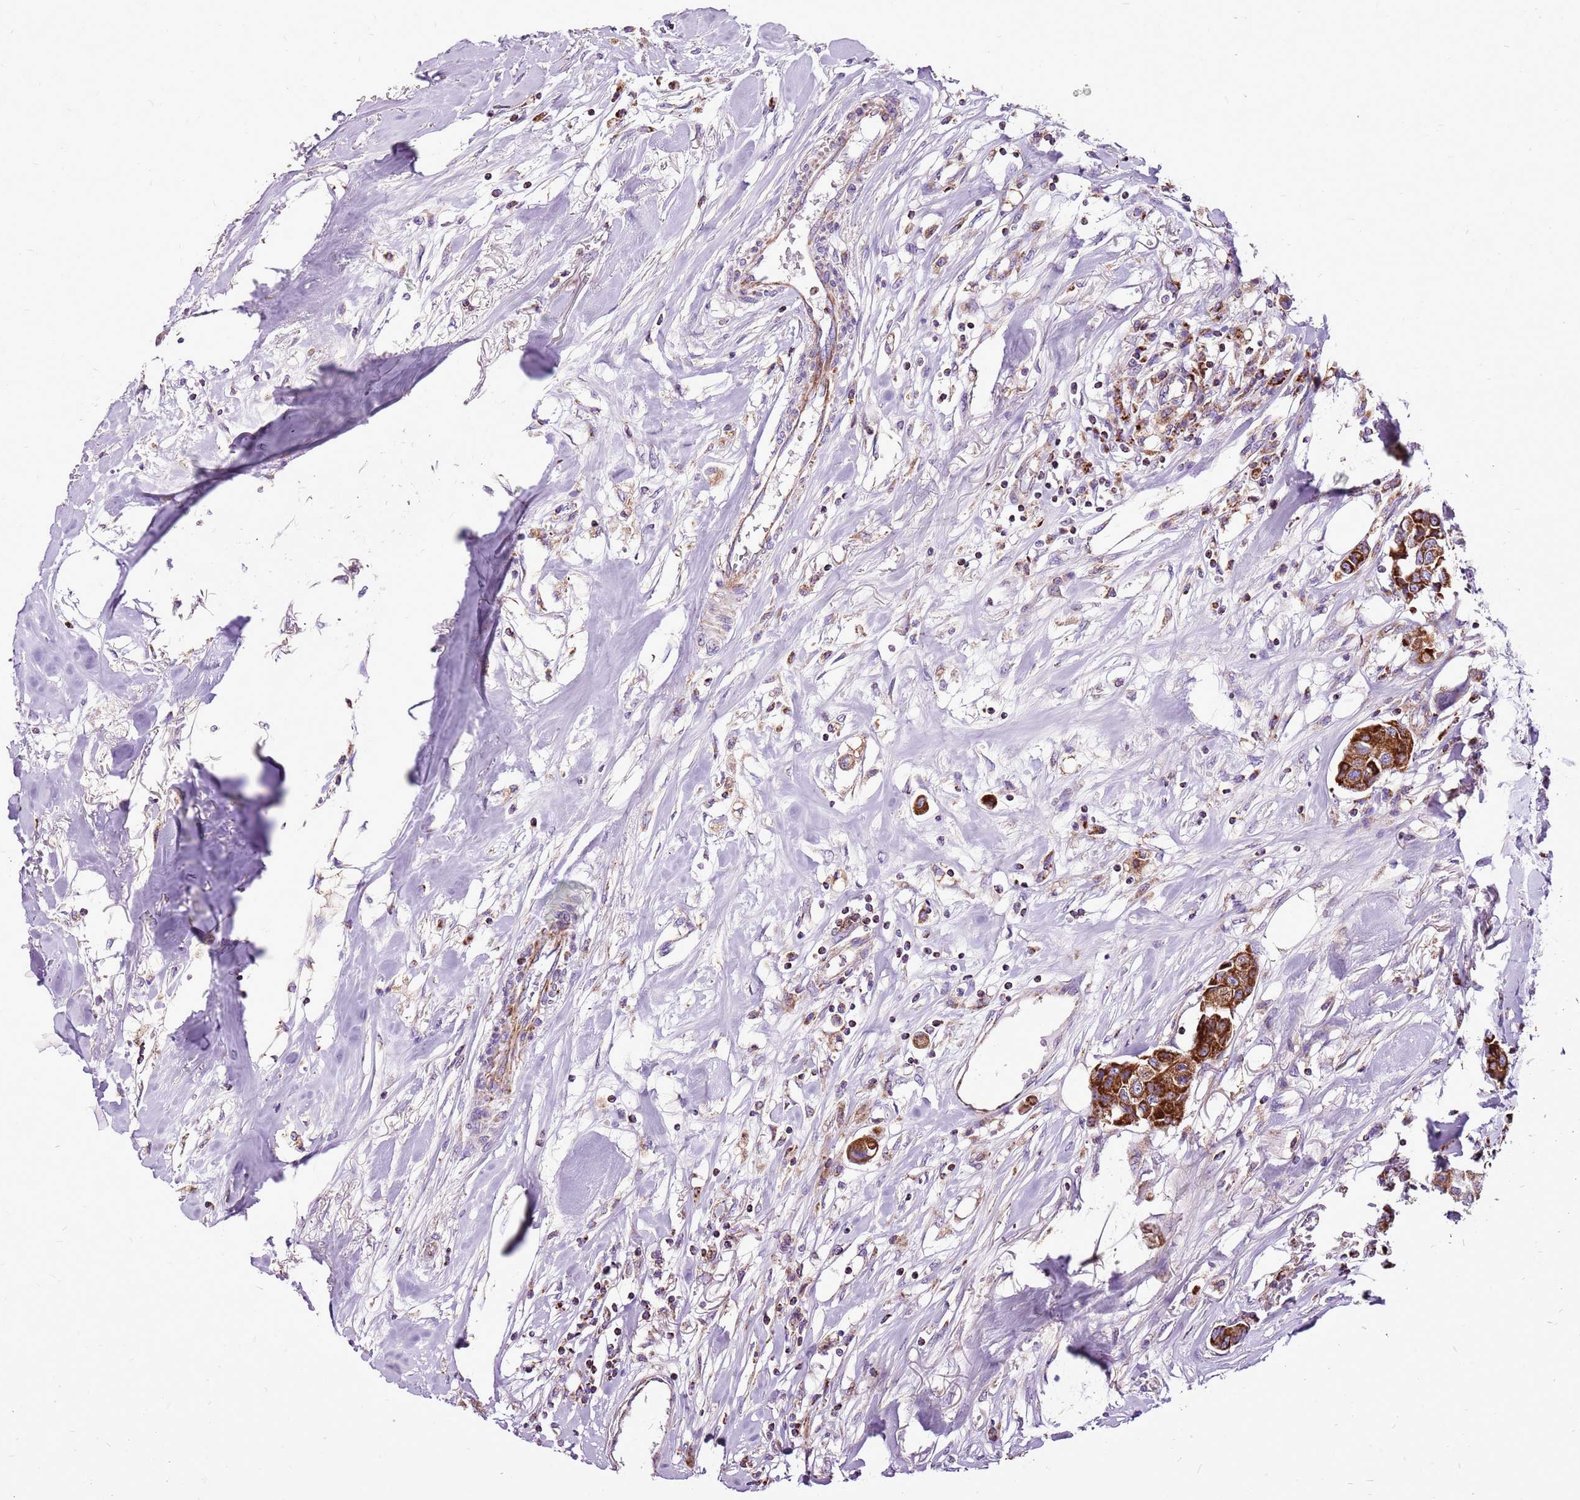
{"staining": {"intensity": "strong", "quantity": ">75%", "location": "cytoplasmic/membranous"}, "tissue": "breast cancer", "cell_type": "Tumor cells", "image_type": "cancer", "snomed": [{"axis": "morphology", "description": "Duct carcinoma"}, {"axis": "topography", "description": "Breast"}], "caption": "Breast infiltrating ductal carcinoma stained for a protein shows strong cytoplasmic/membranous positivity in tumor cells.", "gene": "GCDH", "patient": {"sex": "female", "age": 80}}